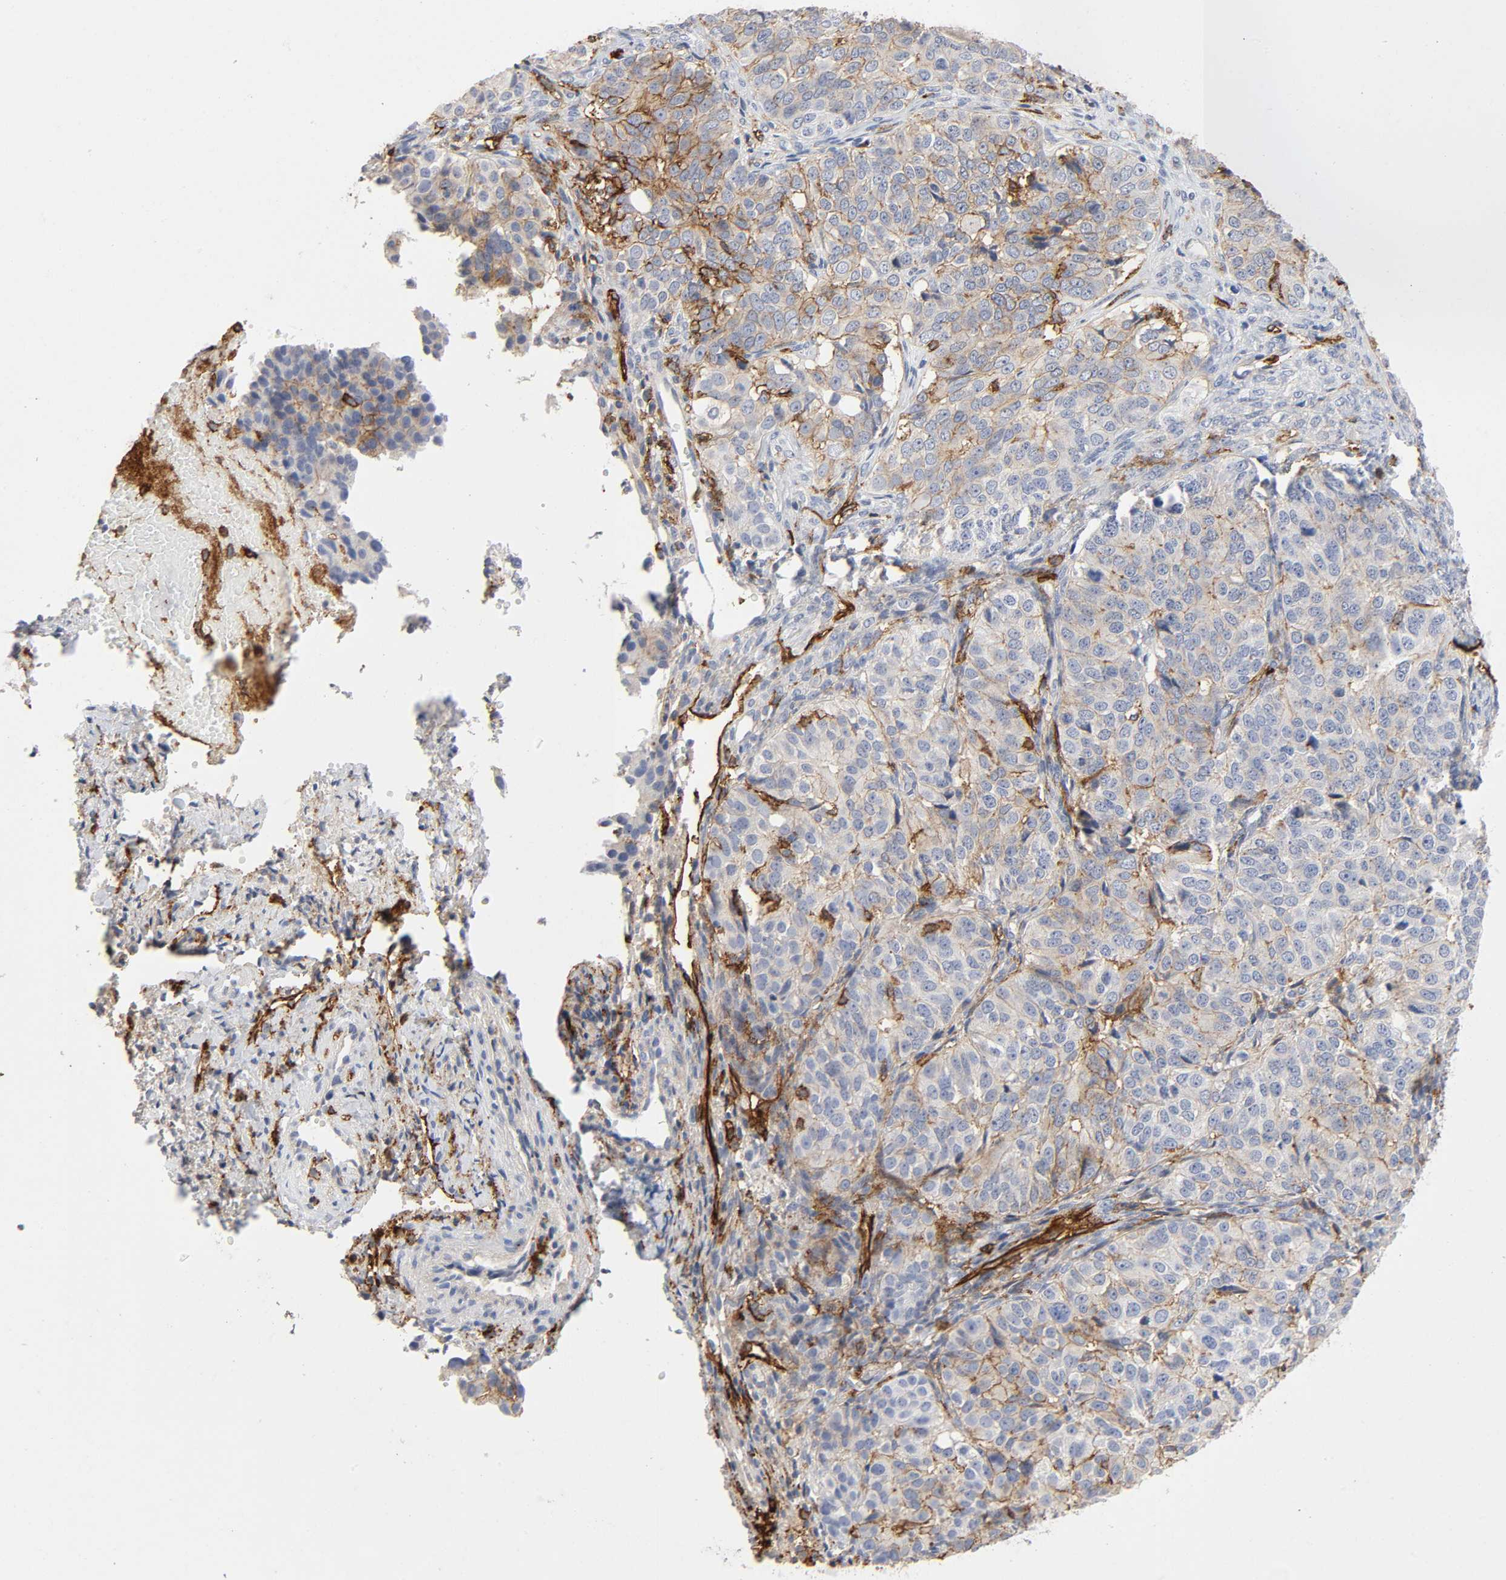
{"staining": {"intensity": "negative", "quantity": "none", "location": "none"}, "tissue": "ovarian cancer", "cell_type": "Tumor cells", "image_type": "cancer", "snomed": [{"axis": "morphology", "description": "Carcinoma, endometroid"}, {"axis": "topography", "description": "Ovary"}], "caption": "Protein analysis of ovarian cancer (endometroid carcinoma) demonstrates no significant staining in tumor cells. The staining is performed using DAB (3,3'-diaminobenzidine) brown chromogen with nuclei counter-stained in using hematoxylin.", "gene": "LYN", "patient": {"sex": "female", "age": 51}}